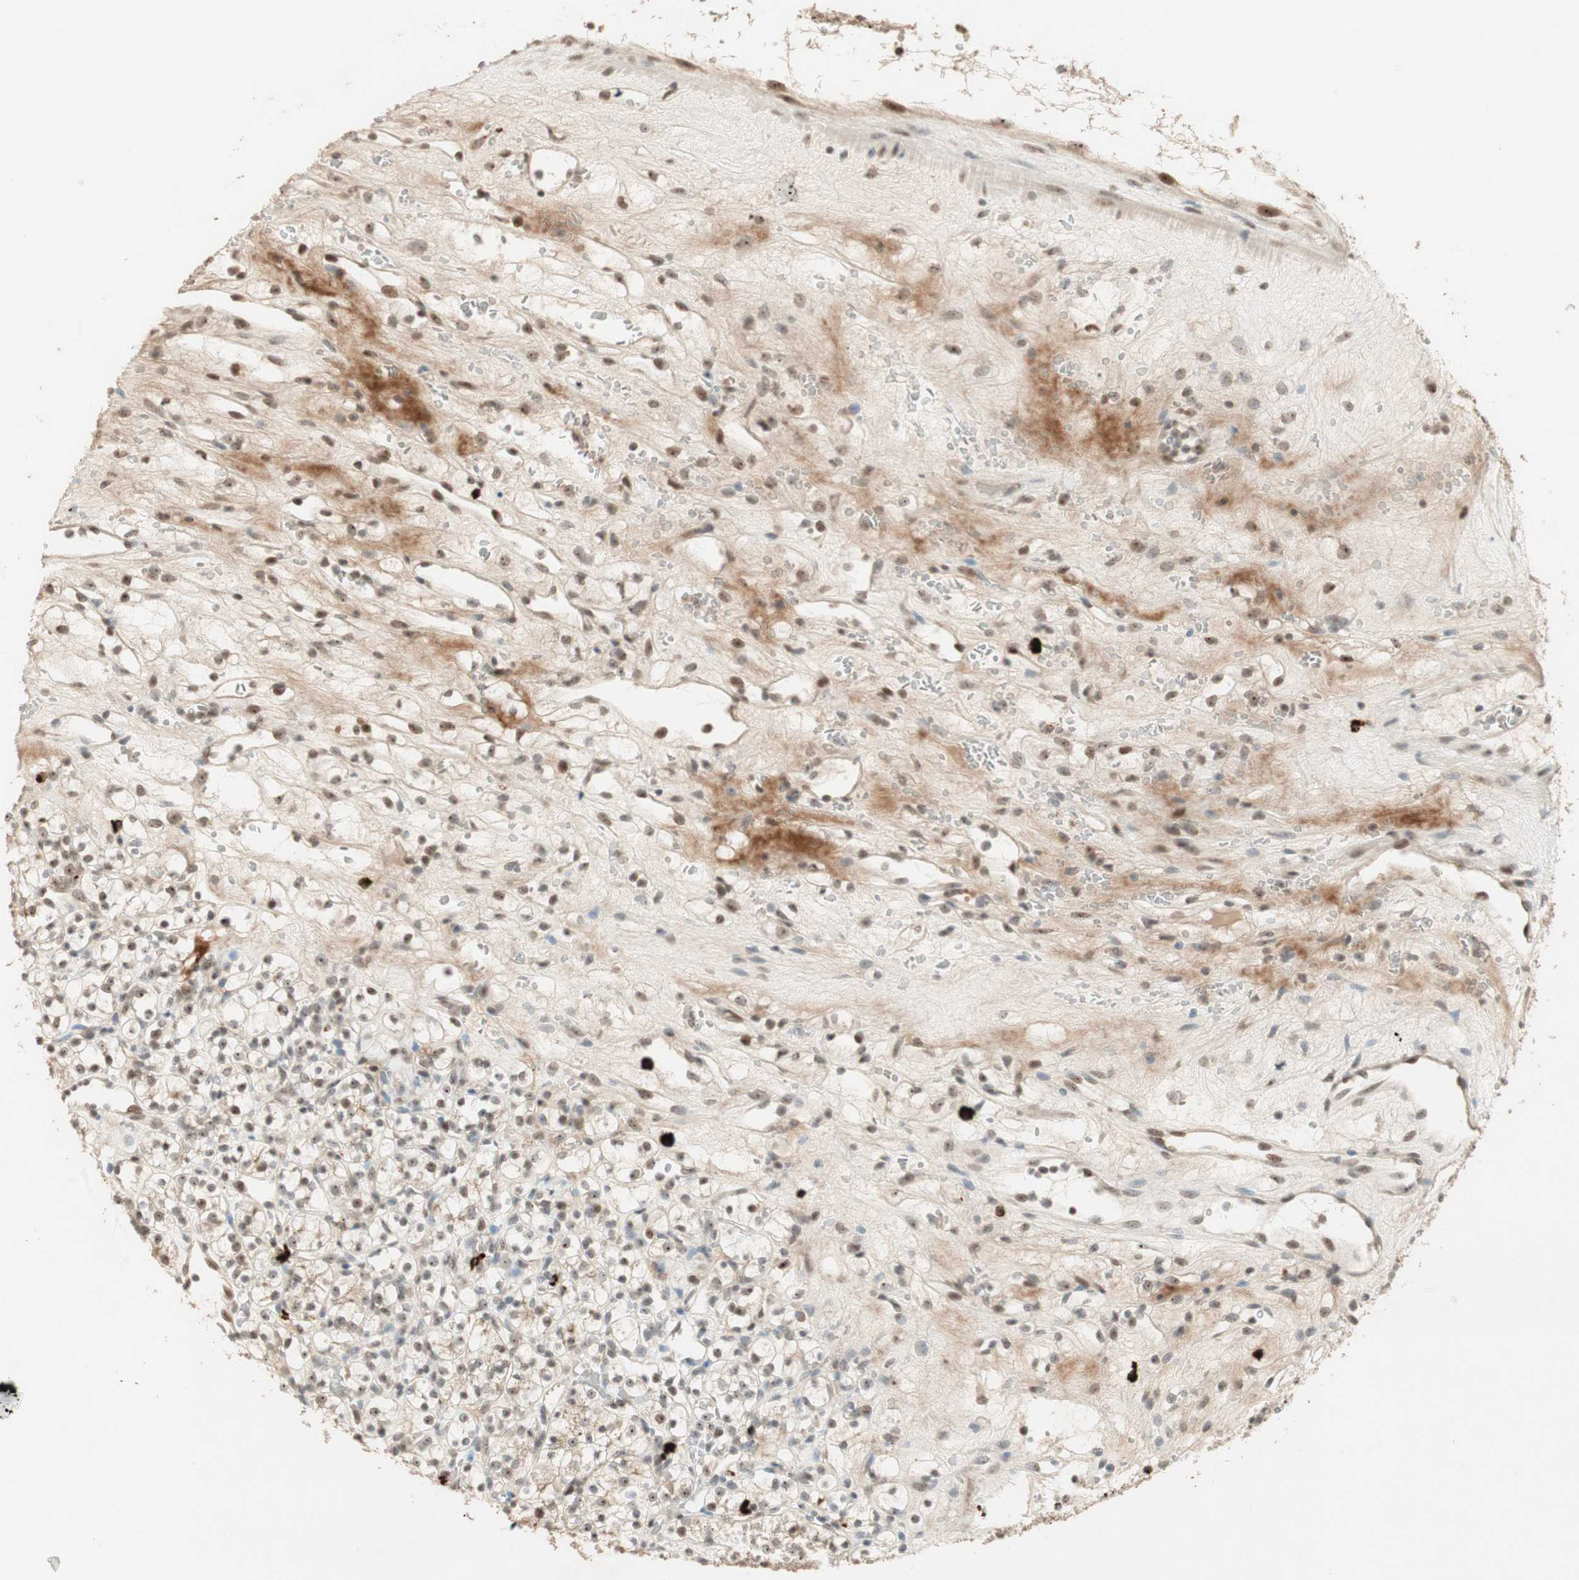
{"staining": {"intensity": "moderate", "quantity": ">75%", "location": "cytoplasmic/membranous,nuclear"}, "tissue": "renal cancer", "cell_type": "Tumor cells", "image_type": "cancer", "snomed": [{"axis": "morphology", "description": "Adenocarcinoma, NOS"}, {"axis": "topography", "description": "Kidney"}], "caption": "Immunohistochemical staining of renal adenocarcinoma displays medium levels of moderate cytoplasmic/membranous and nuclear expression in about >75% of tumor cells.", "gene": "ETV4", "patient": {"sex": "female", "age": 60}}